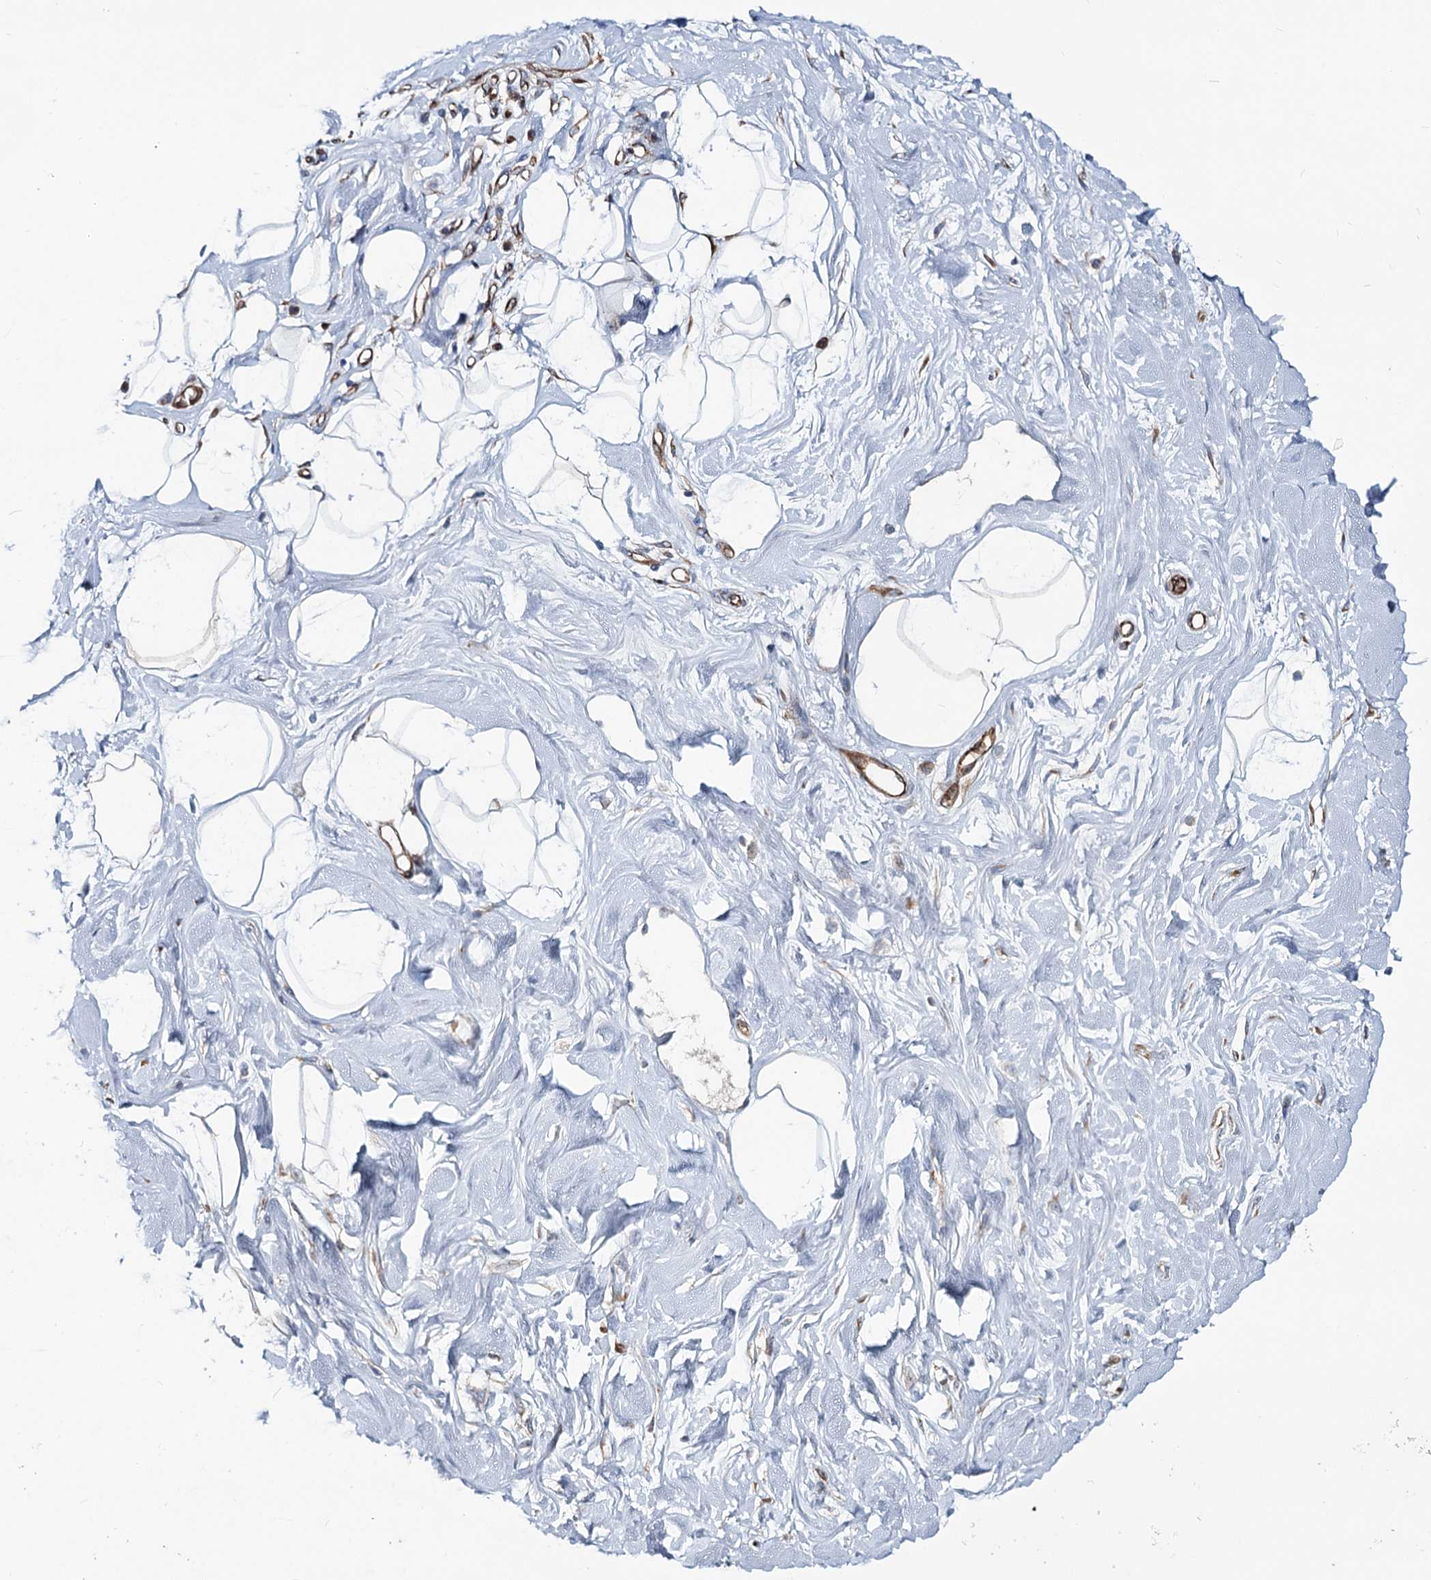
{"staining": {"intensity": "negative", "quantity": "none", "location": "none"}, "tissue": "breast", "cell_type": "Adipocytes", "image_type": "normal", "snomed": [{"axis": "morphology", "description": "Normal tissue, NOS"}, {"axis": "topography", "description": "Breast"}], "caption": "High magnification brightfield microscopy of normal breast stained with DAB (3,3'-diaminobenzidine) (brown) and counterstained with hematoxylin (blue): adipocytes show no significant positivity.", "gene": "CIB4", "patient": {"sex": "female", "age": 45}}